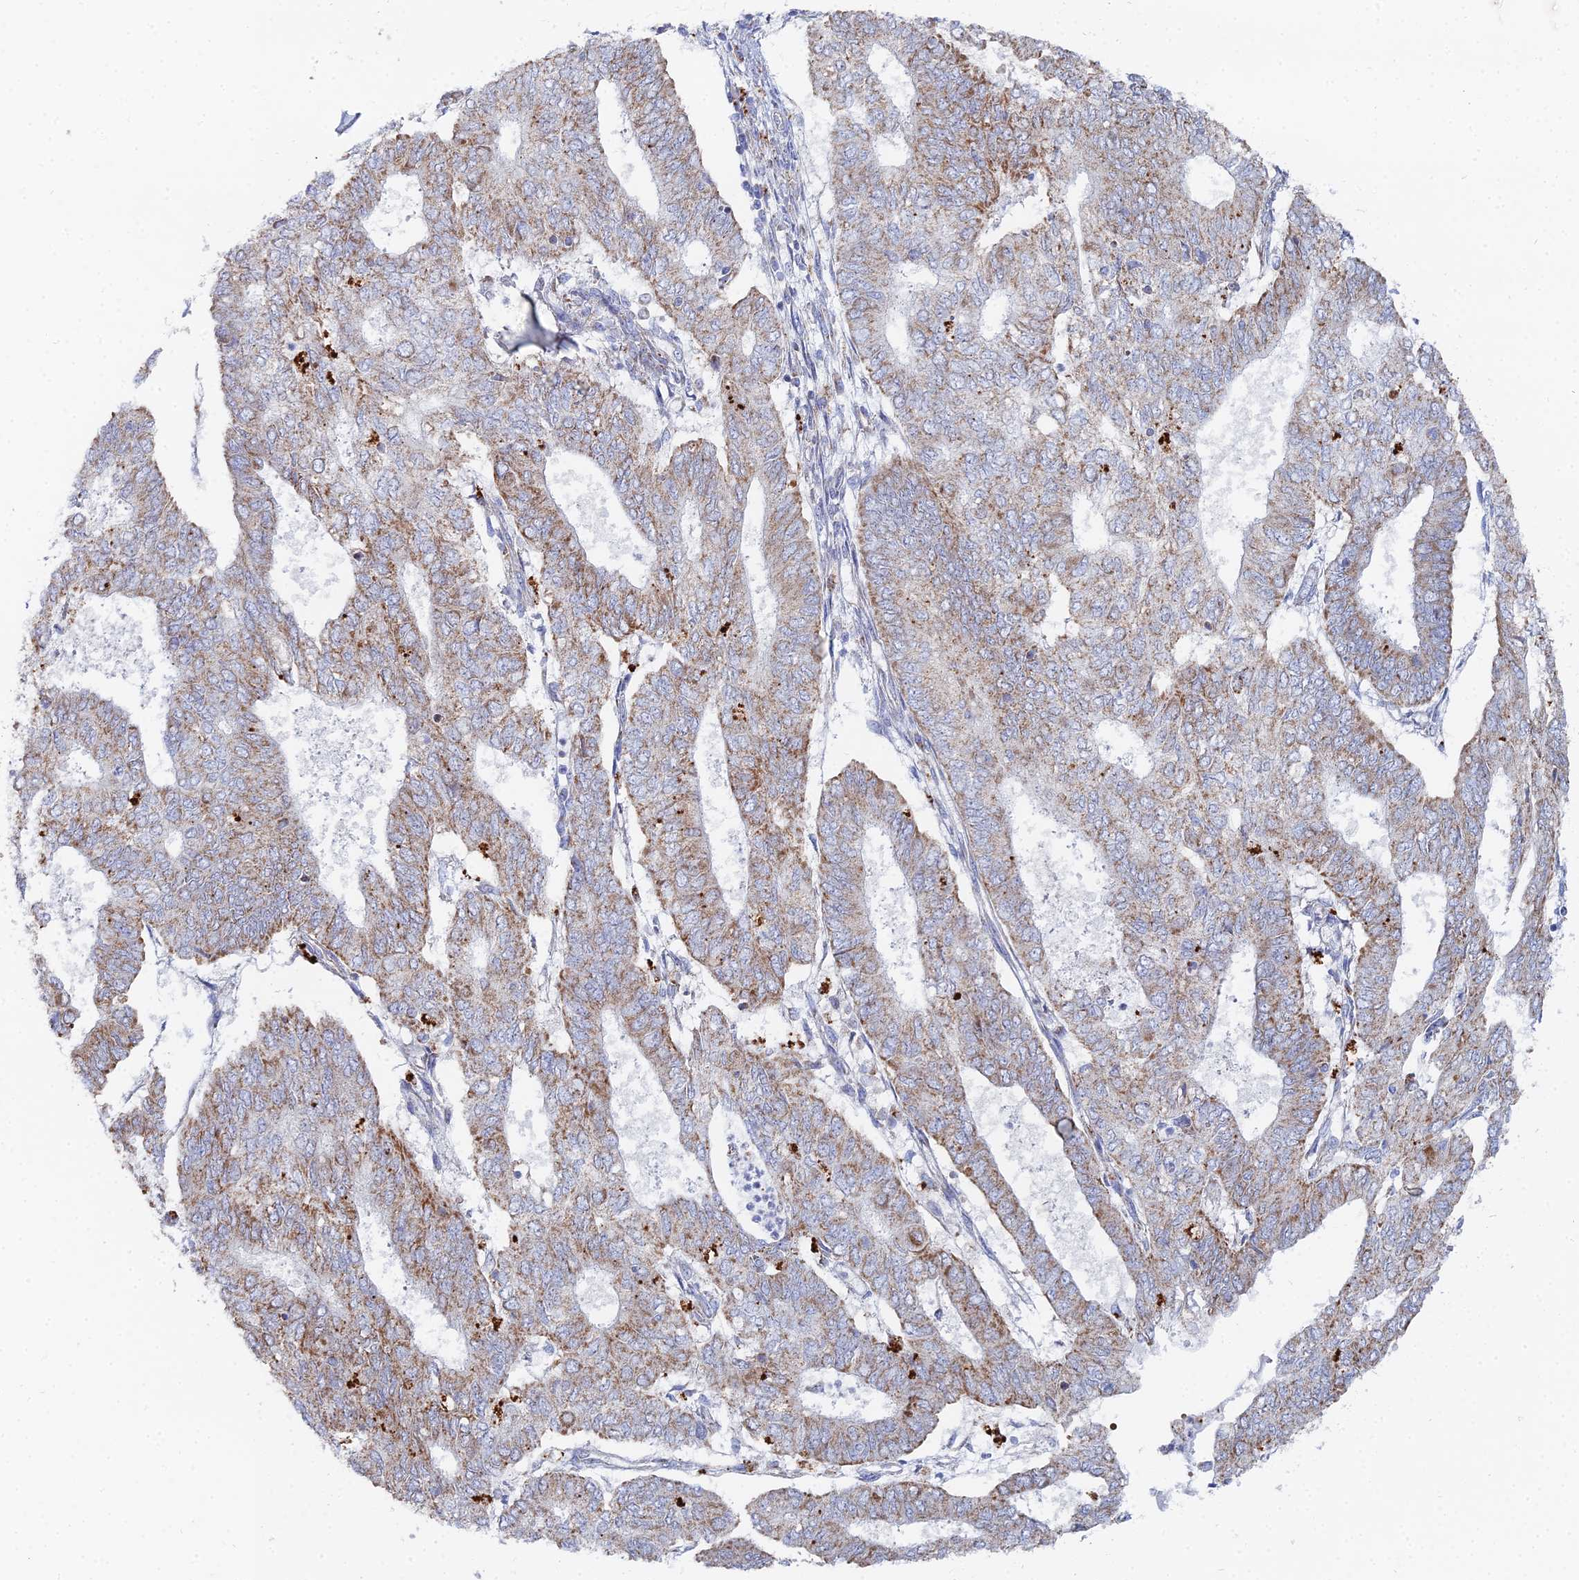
{"staining": {"intensity": "moderate", "quantity": ">75%", "location": "cytoplasmic/membranous"}, "tissue": "endometrial cancer", "cell_type": "Tumor cells", "image_type": "cancer", "snomed": [{"axis": "morphology", "description": "Adenocarcinoma, NOS"}, {"axis": "topography", "description": "Endometrium"}], "caption": "Endometrial cancer (adenocarcinoma) stained with DAB (3,3'-diaminobenzidine) IHC reveals medium levels of moderate cytoplasmic/membranous staining in approximately >75% of tumor cells.", "gene": "MPC1", "patient": {"sex": "female", "age": 68}}